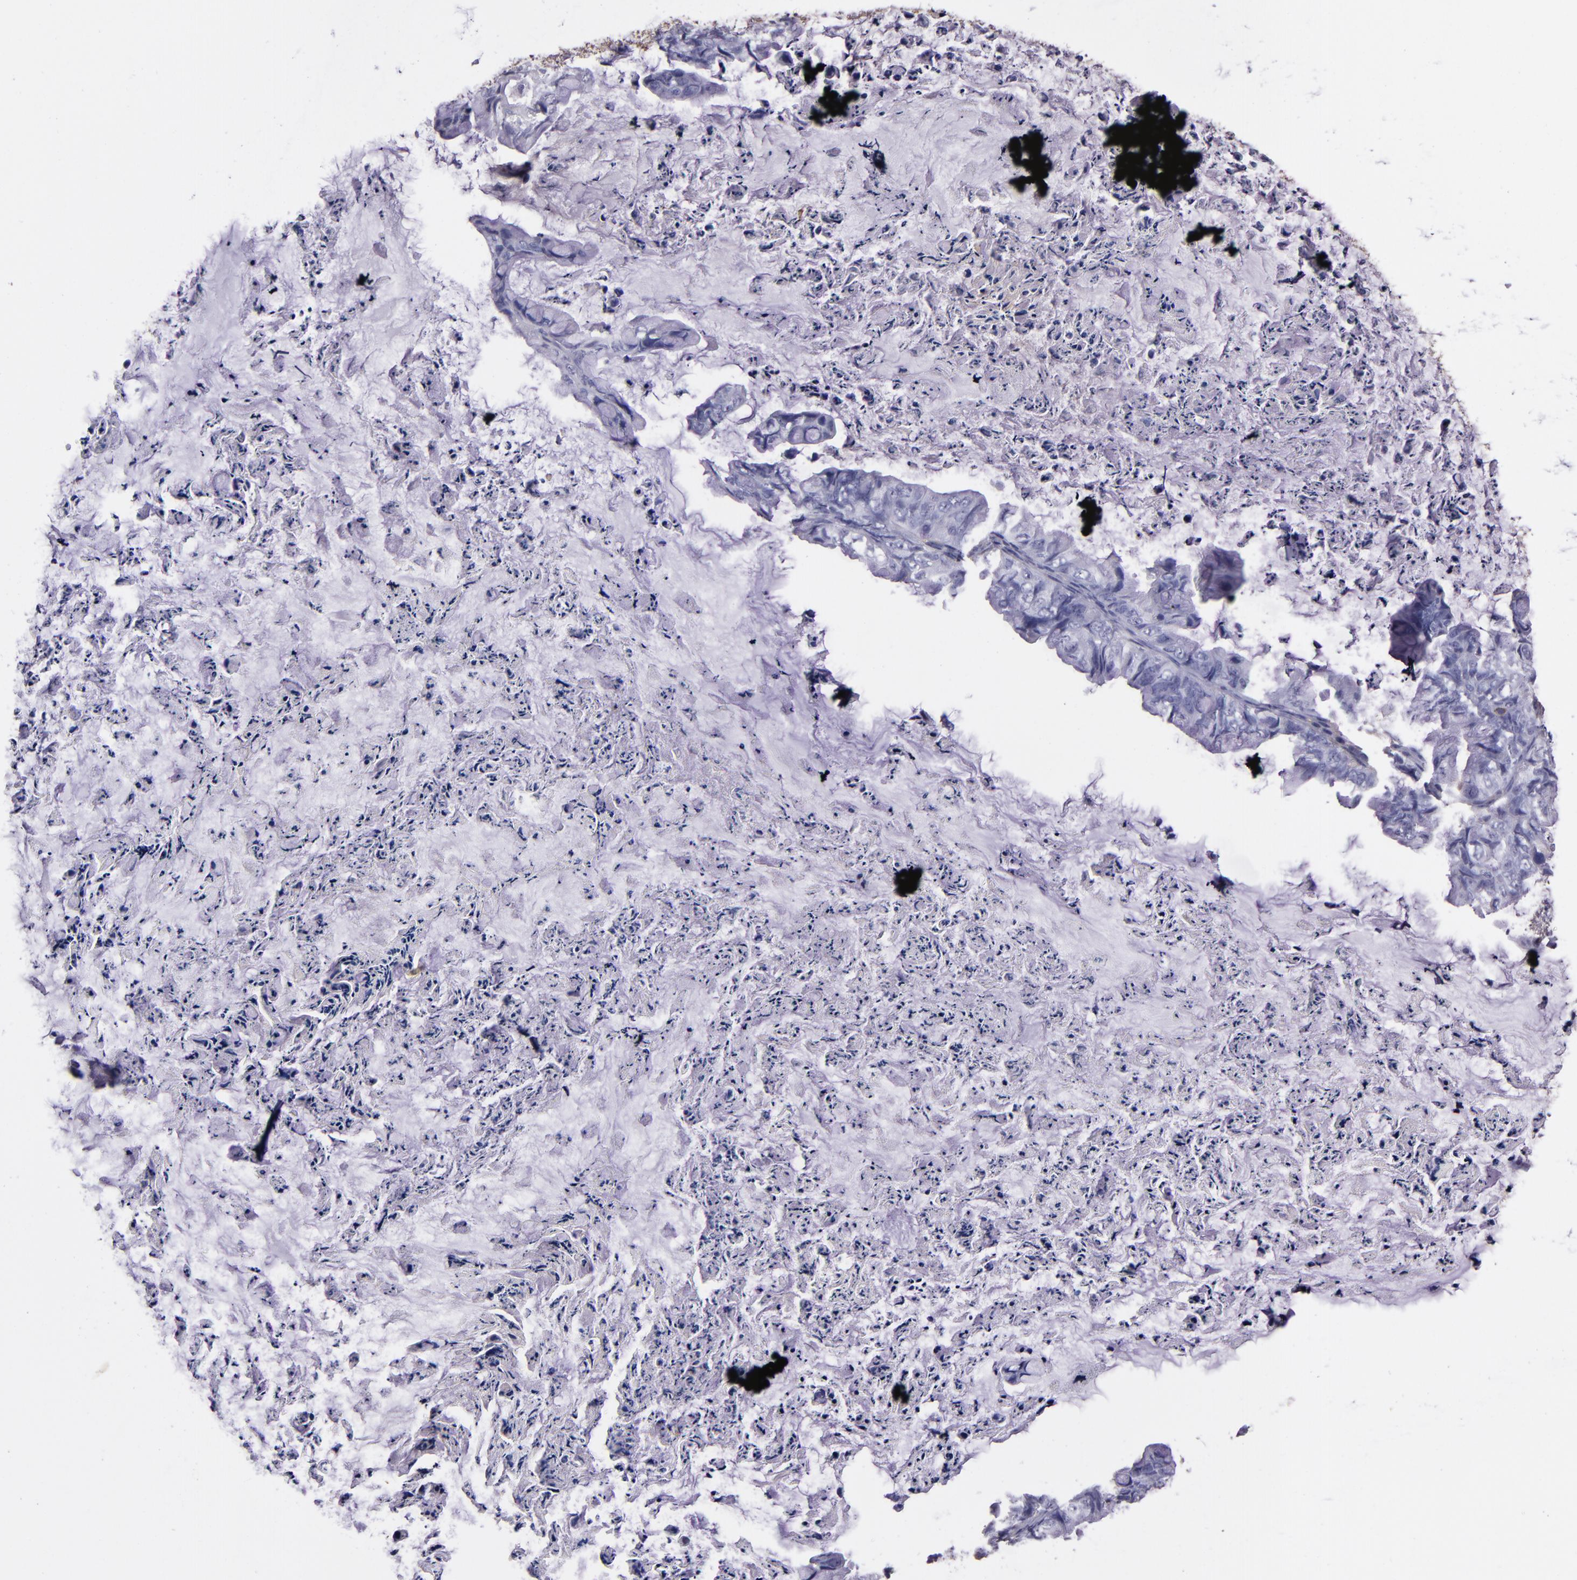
{"staining": {"intensity": "negative", "quantity": "none", "location": "none"}, "tissue": "ovarian cancer", "cell_type": "Tumor cells", "image_type": "cancer", "snomed": [{"axis": "morphology", "description": "Cystadenocarcinoma, mucinous, NOS"}, {"axis": "topography", "description": "Ovary"}], "caption": "Ovarian mucinous cystadenocarcinoma stained for a protein using immunohistochemistry reveals no expression tumor cells.", "gene": "A2M", "patient": {"sex": "female", "age": 36}}